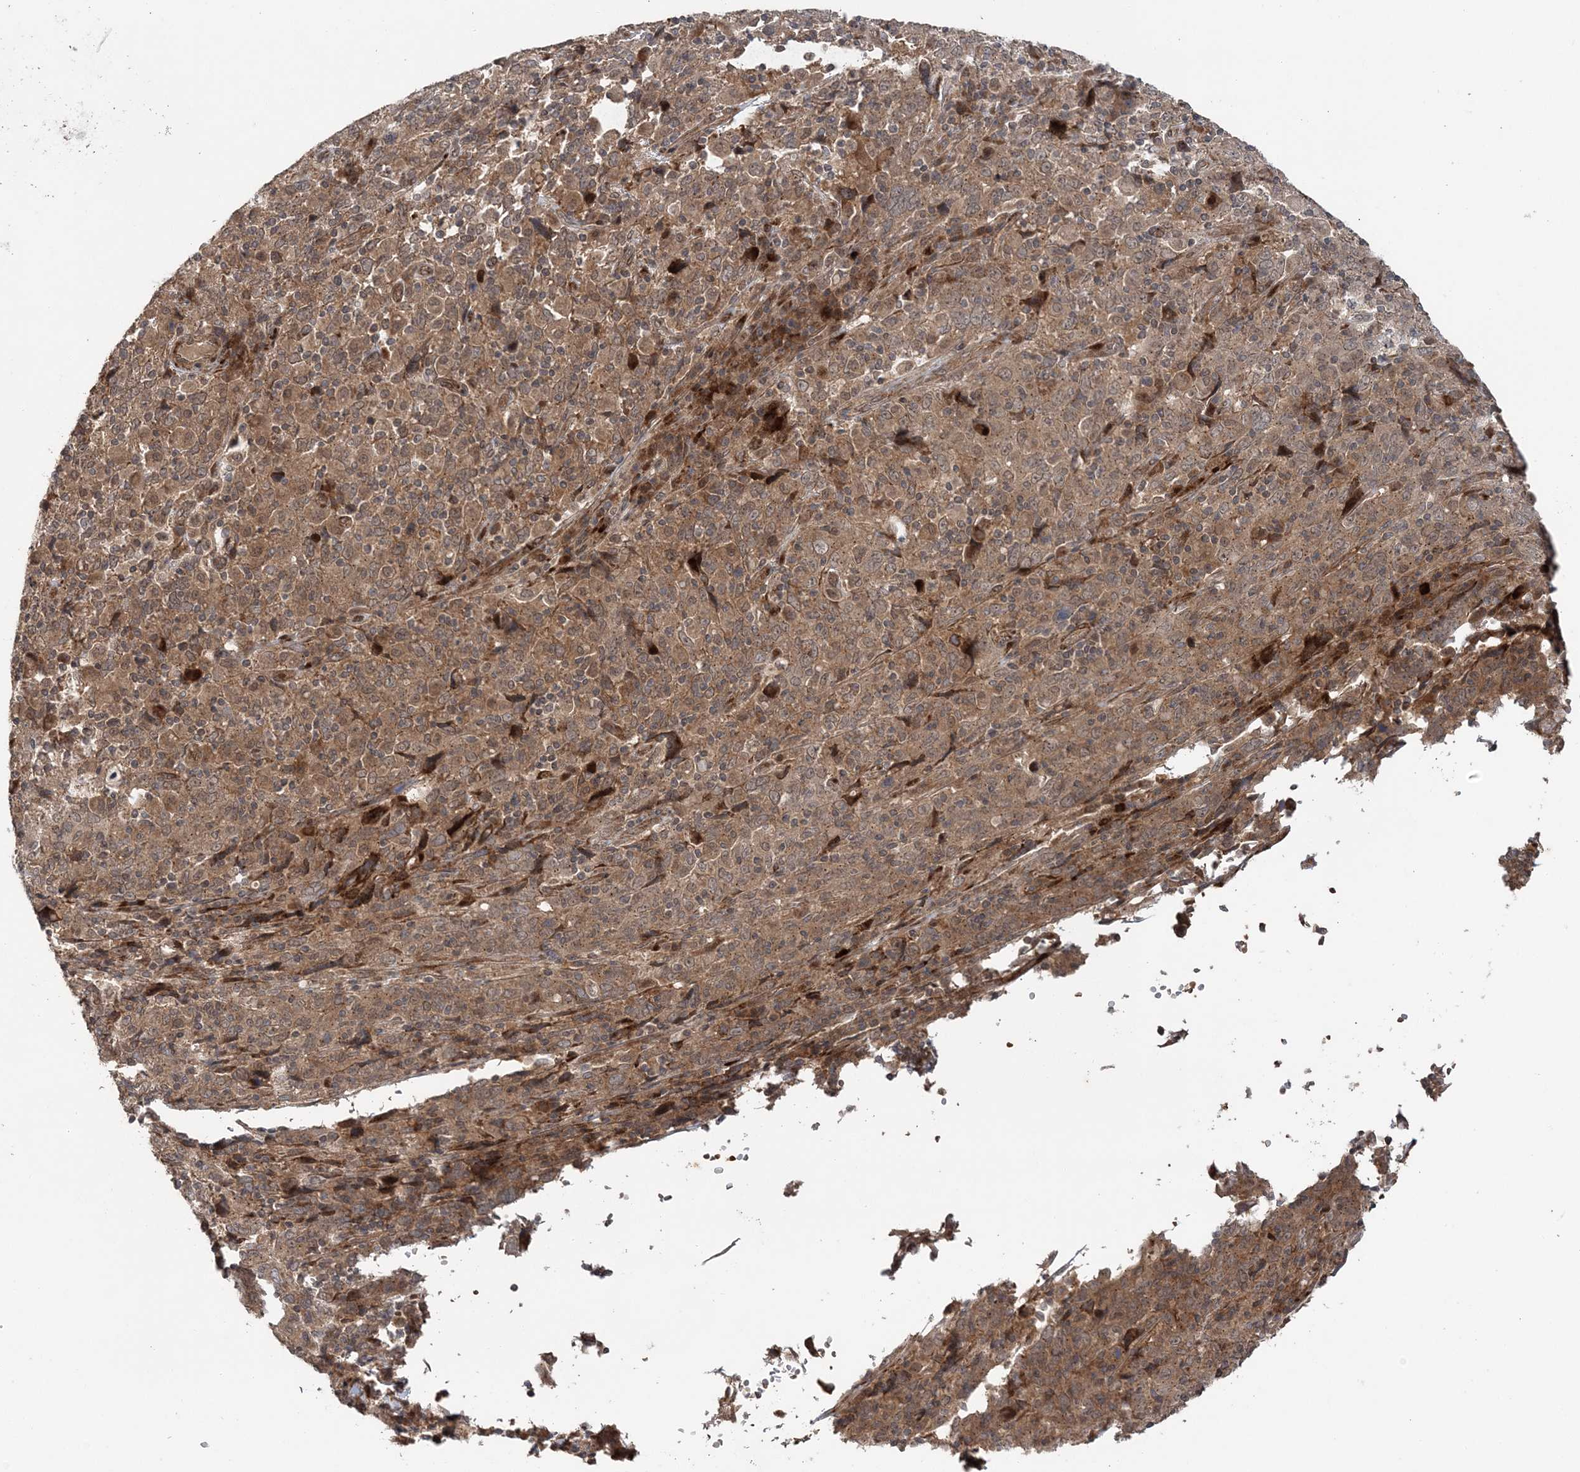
{"staining": {"intensity": "moderate", "quantity": ">75%", "location": "cytoplasmic/membranous"}, "tissue": "cervical cancer", "cell_type": "Tumor cells", "image_type": "cancer", "snomed": [{"axis": "morphology", "description": "Squamous cell carcinoma, NOS"}, {"axis": "topography", "description": "Cervix"}], "caption": "Moderate cytoplasmic/membranous protein staining is appreciated in approximately >75% of tumor cells in cervical cancer (squamous cell carcinoma).", "gene": "UBTD2", "patient": {"sex": "female", "age": 46}}